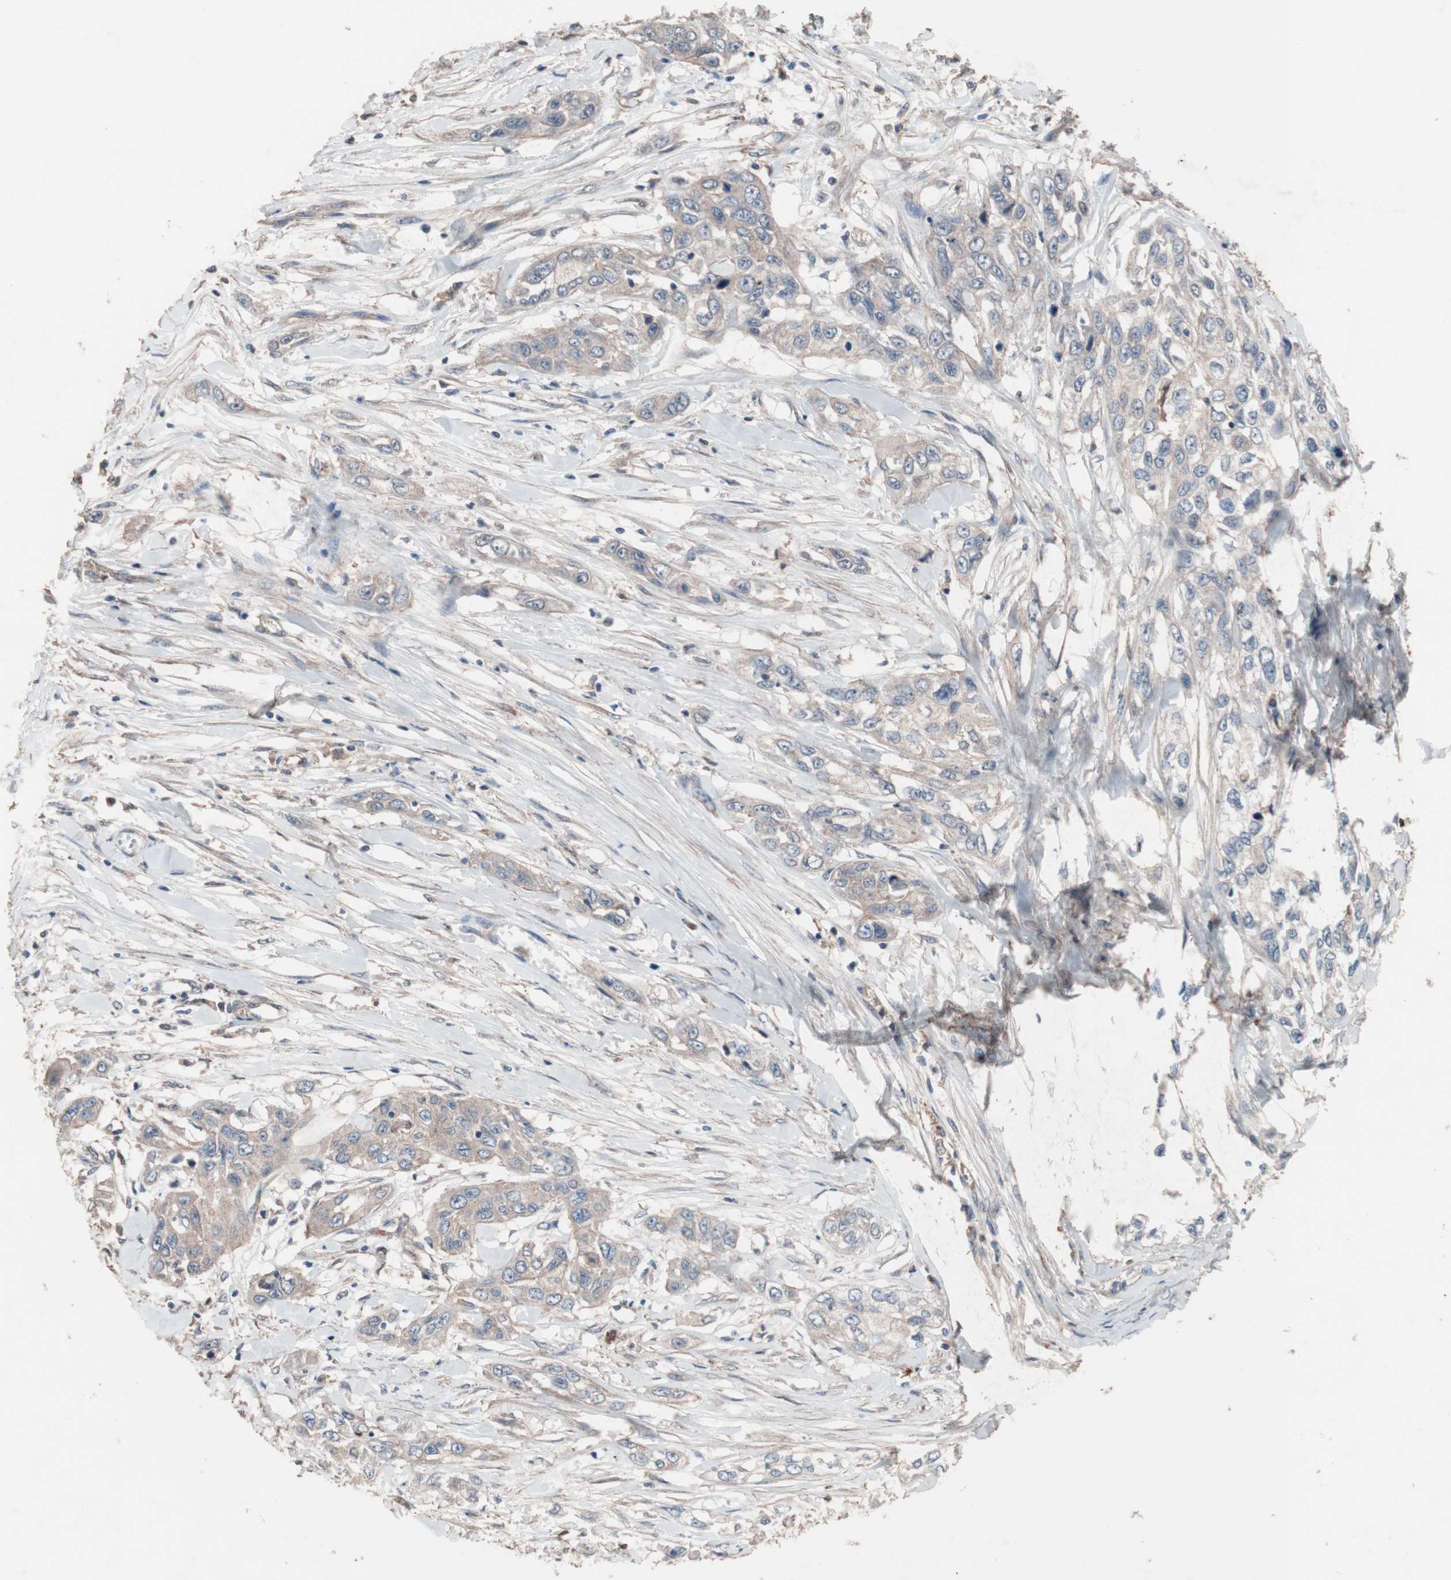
{"staining": {"intensity": "weak", "quantity": "25%-75%", "location": "cytoplasmic/membranous"}, "tissue": "pancreatic cancer", "cell_type": "Tumor cells", "image_type": "cancer", "snomed": [{"axis": "morphology", "description": "Adenocarcinoma, NOS"}, {"axis": "topography", "description": "Pancreas"}], "caption": "A micrograph of human adenocarcinoma (pancreatic) stained for a protein reveals weak cytoplasmic/membranous brown staining in tumor cells.", "gene": "ATG7", "patient": {"sex": "female", "age": 70}}